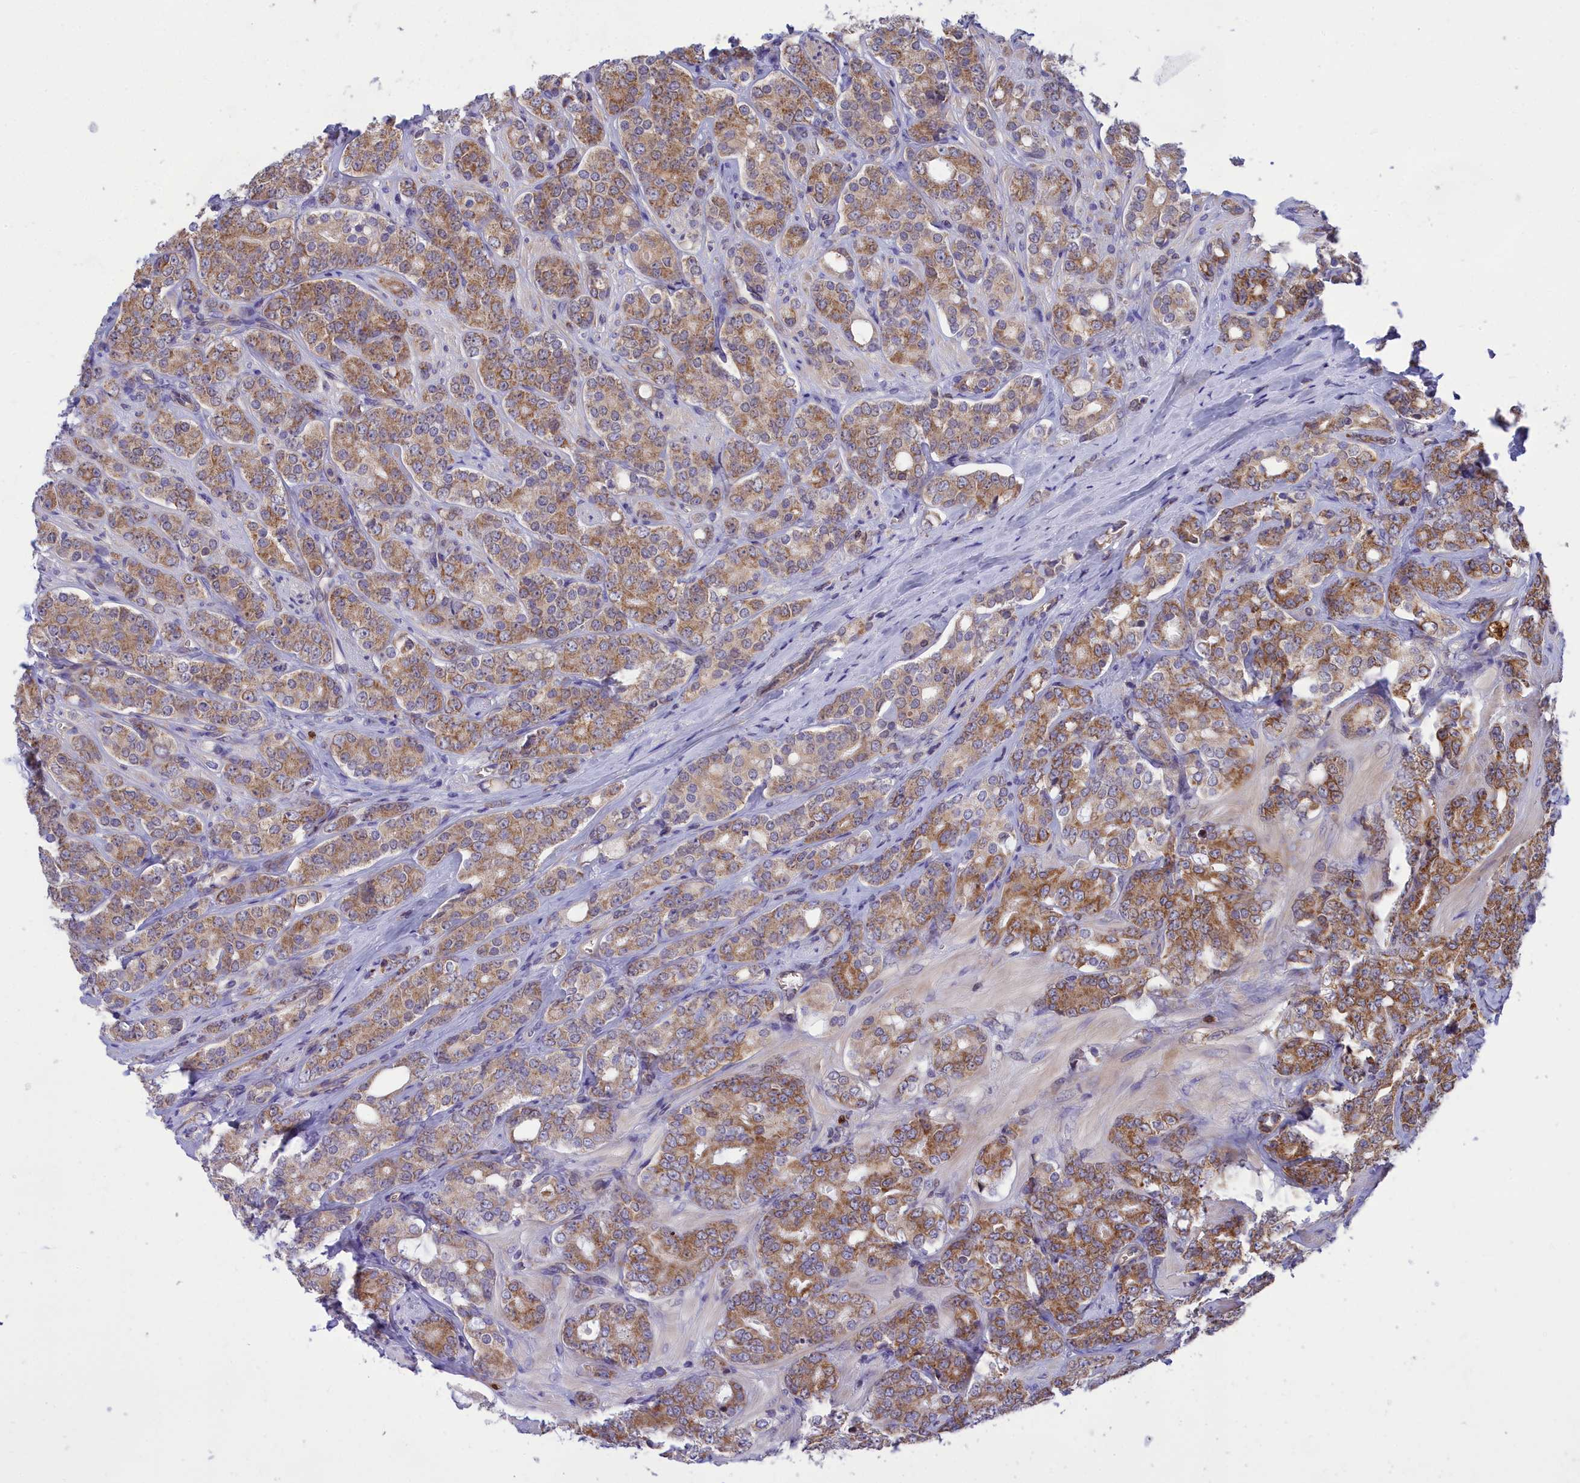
{"staining": {"intensity": "moderate", "quantity": ">75%", "location": "cytoplasmic/membranous"}, "tissue": "prostate cancer", "cell_type": "Tumor cells", "image_type": "cancer", "snomed": [{"axis": "morphology", "description": "Adenocarcinoma, High grade"}, {"axis": "topography", "description": "Prostate"}], "caption": "About >75% of tumor cells in high-grade adenocarcinoma (prostate) exhibit moderate cytoplasmic/membranous protein positivity as visualized by brown immunohistochemical staining.", "gene": "PKHD1L1", "patient": {"sex": "male", "age": 62}}